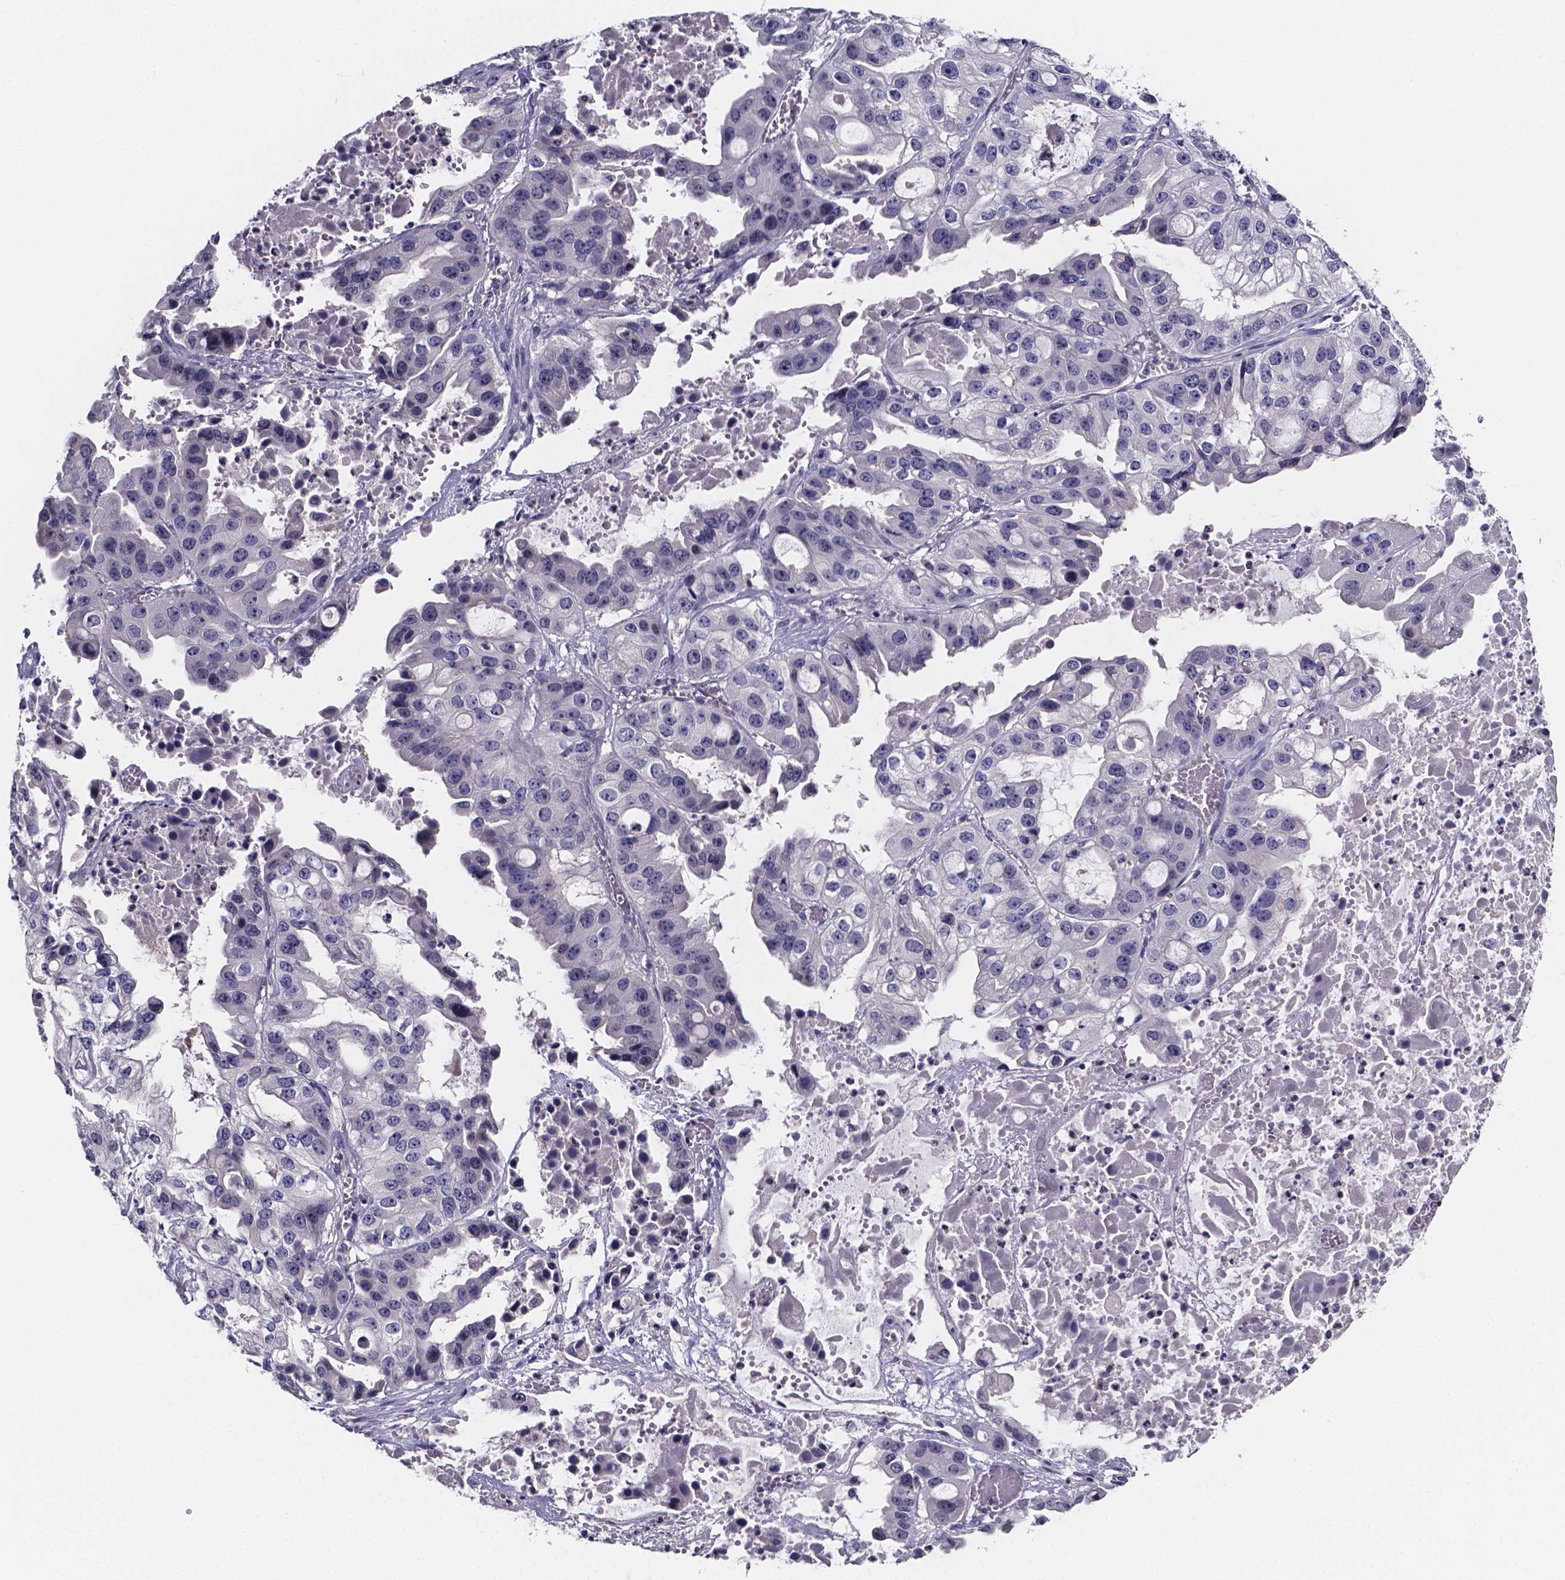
{"staining": {"intensity": "negative", "quantity": "none", "location": "none"}, "tissue": "ovarian cancer", "cell_type": "Tumor cells", "image_type": "cancer", "snomed": [{"axis": "morphology", "description": "Cystadenocarcinoma, serous, NOS"}, {"axis": "topography", "description": "Ovary"}], "caption": "Tumor cells are negative for protein expression in human serous cystadenocarcinoma (ovarian).", "gene": "IZUMO1", "patient": {"sex": "female", "age": 56}}